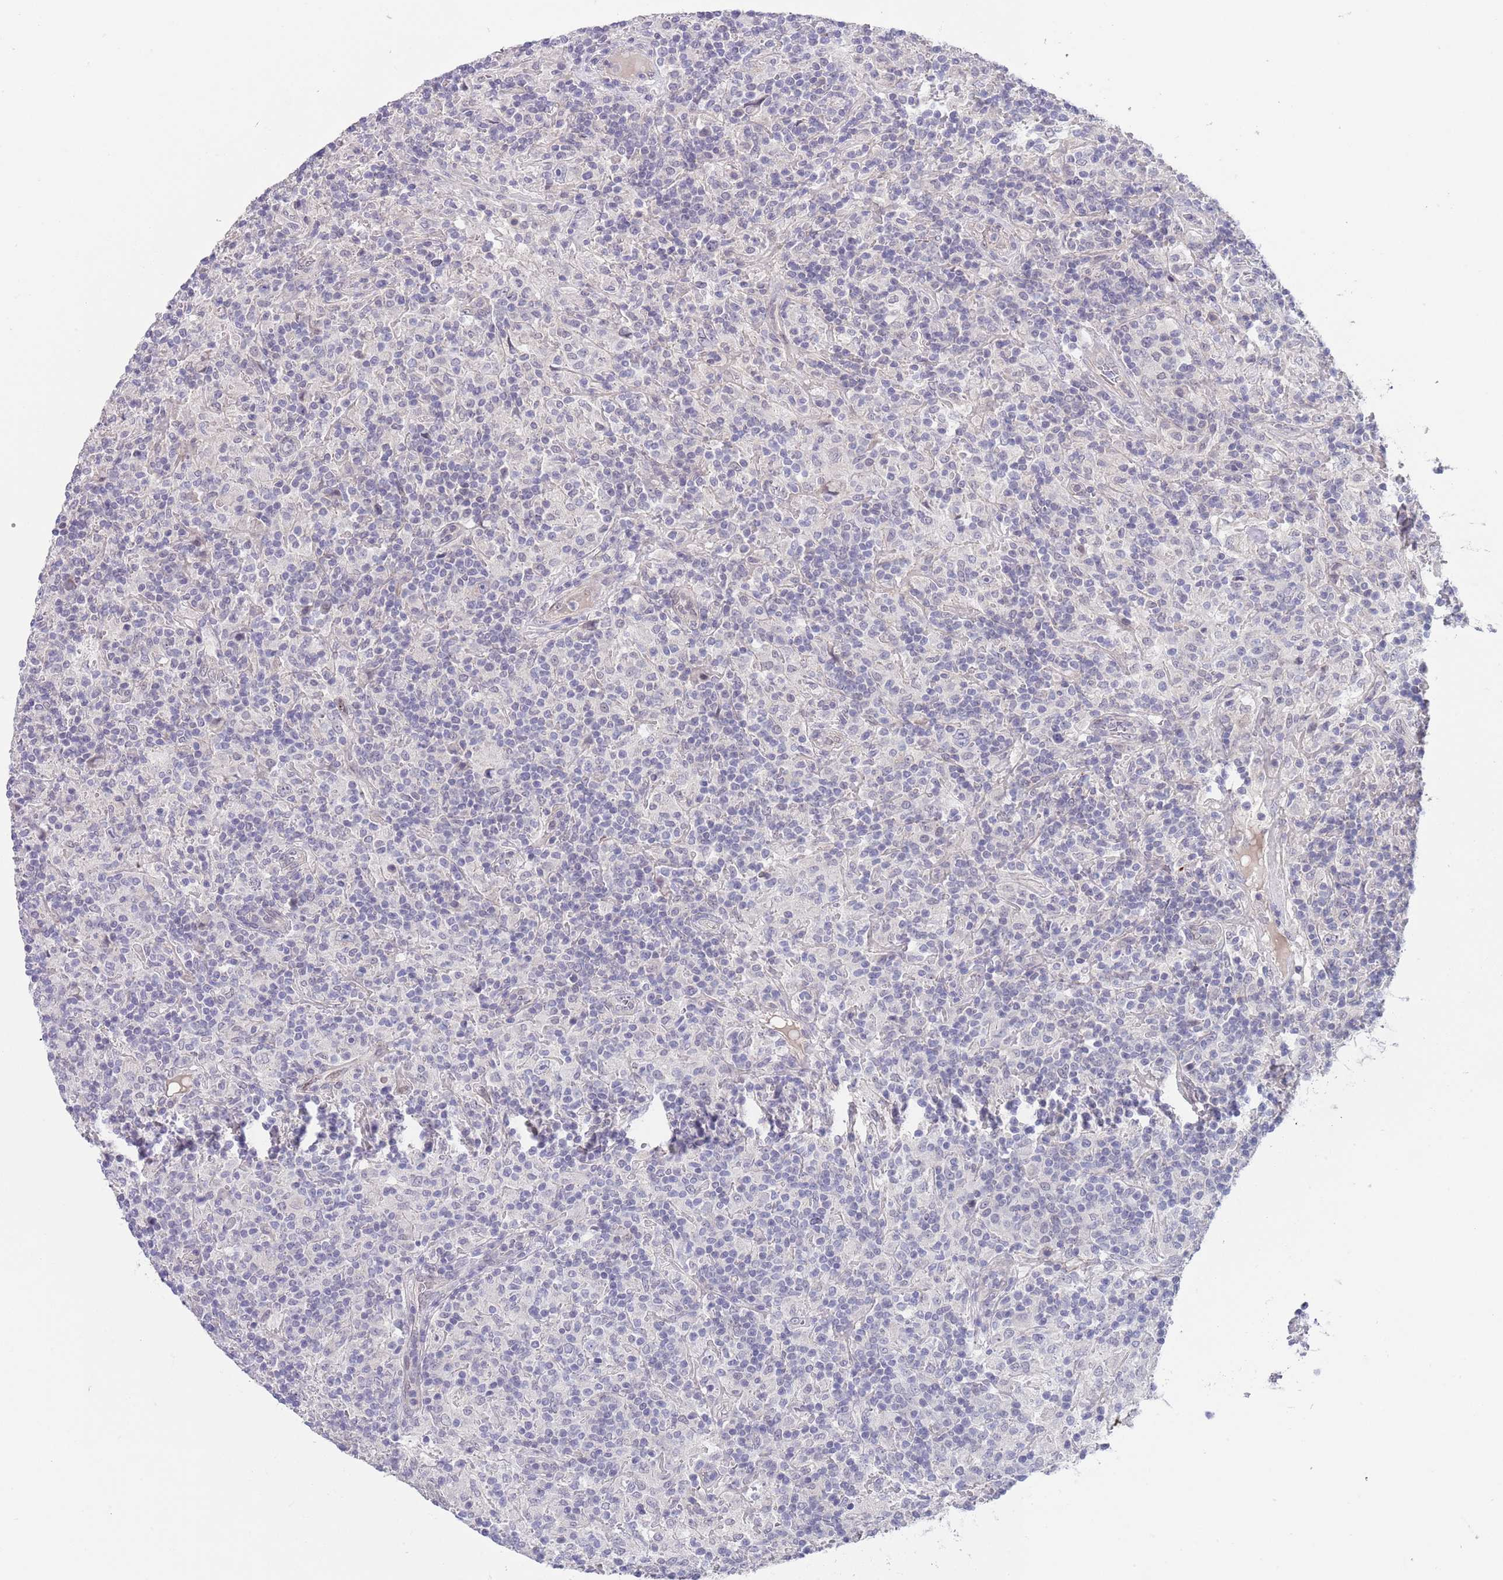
{"staining": {"intensity": "negative", "quantity": "none", "location": "none"}, "tissue": "lymphoma", "cell_type": "Tumor cells", "image_type": "cancer", "snomed": [{"axis": "morphology", "description": "Hodgkin's disease, NOS"}, {"axis": "topography", "description": "Lymph node"}], "caption": "A photomicrograph of lymphoma stained for a protein displays no brown staining in tumor cells.", "gene": "RNF169", "patient": {"sex": "male", "age": 70}}